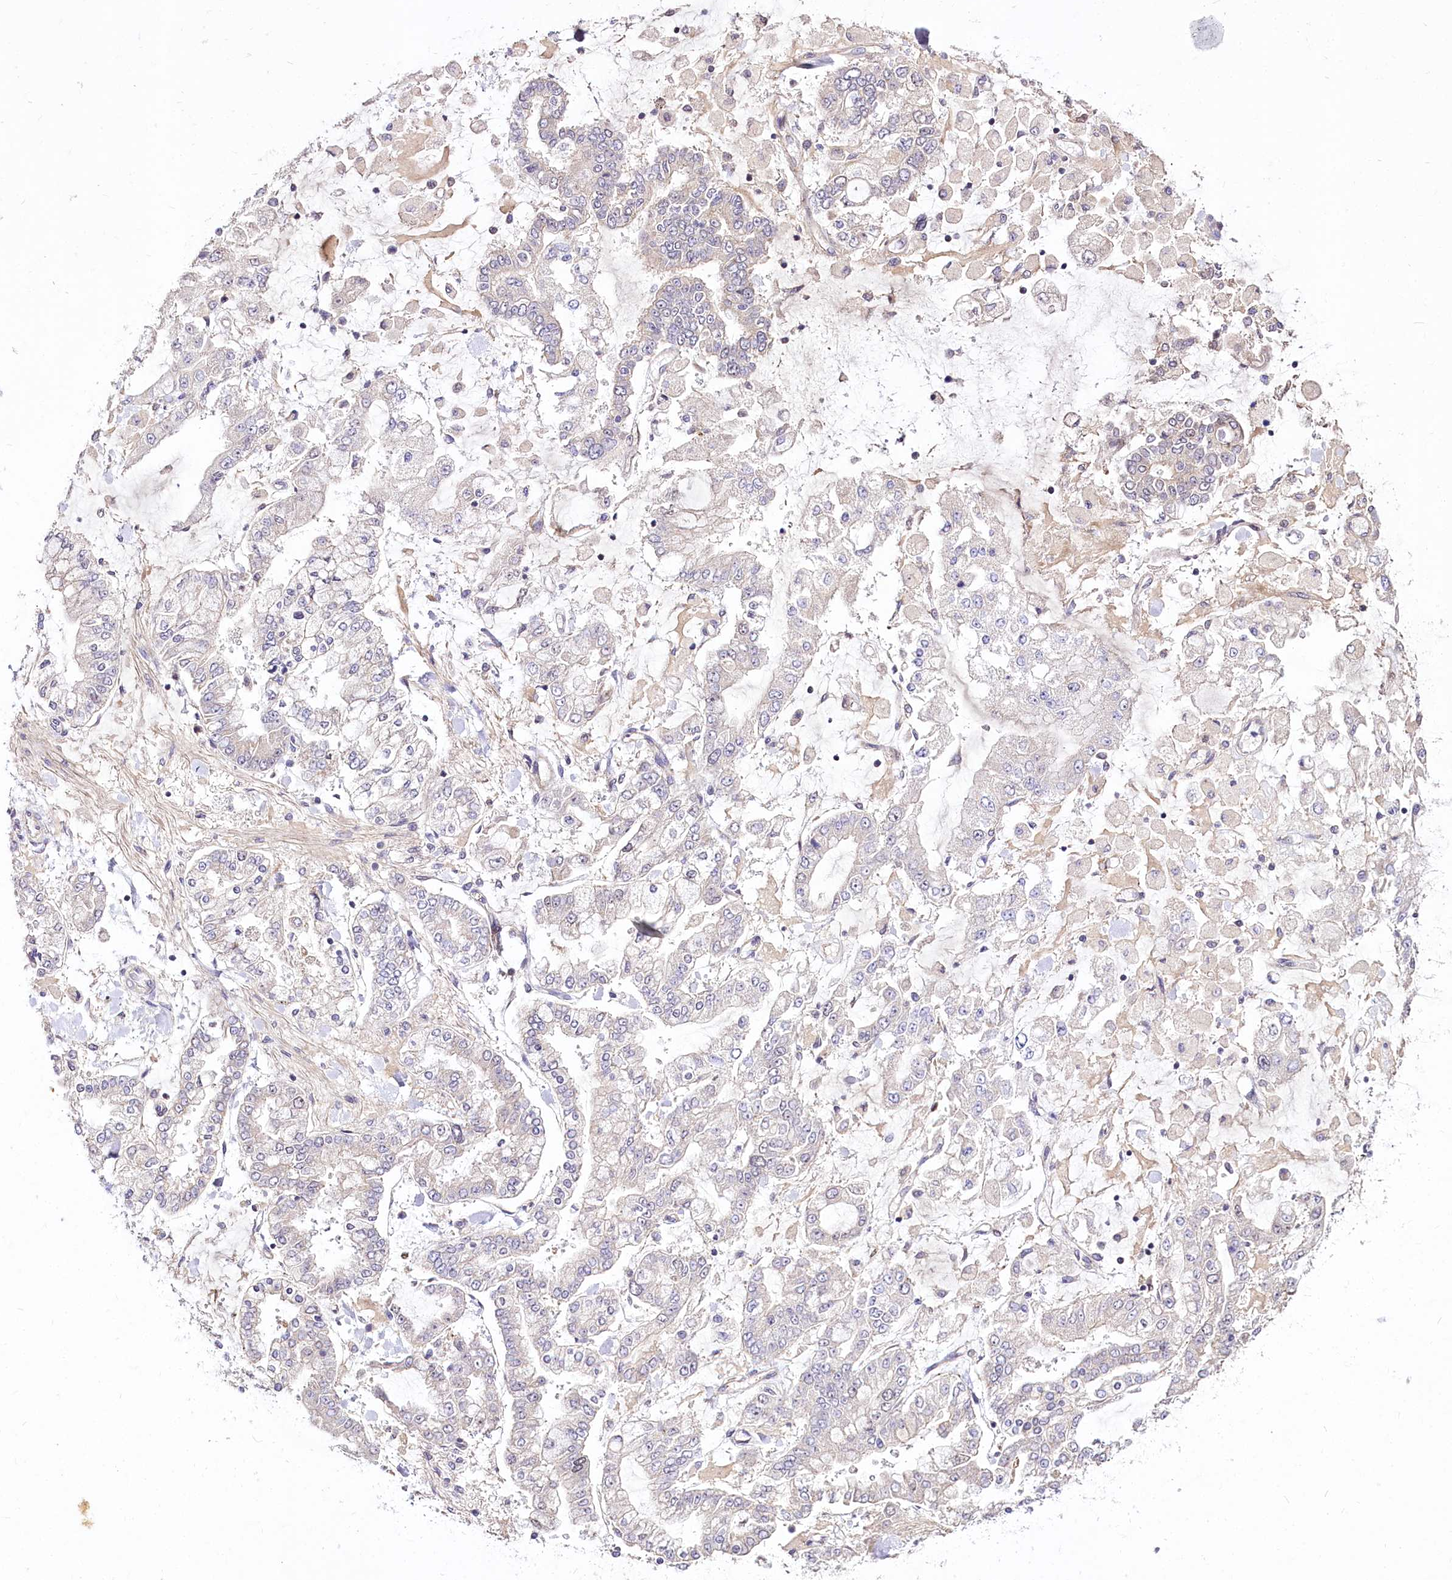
{"staining": {"intensity": "negative", "quantity": "none", "location": "none"}, "tissue": "stomach cancer", "cell_type": "Tumor cells", "image_type": "cancer", "snomed": [{"axis": "morphology", "description": "Normal tissue, NOS"}, {"axis": "morphology", "description": "Adenocarcinoma, NOS"}, {"axis": "topography", "description": "Stomach, upper"}, {"axis": "topography", "description": "Stomach"}], "caption": "This is an immunohistochemistry micrograph of stomach cancer (adenocarcinoma). There is no staining in tumor cells.", "gene": "POLA2", "patient": {"sex": "male", "age": 76}}